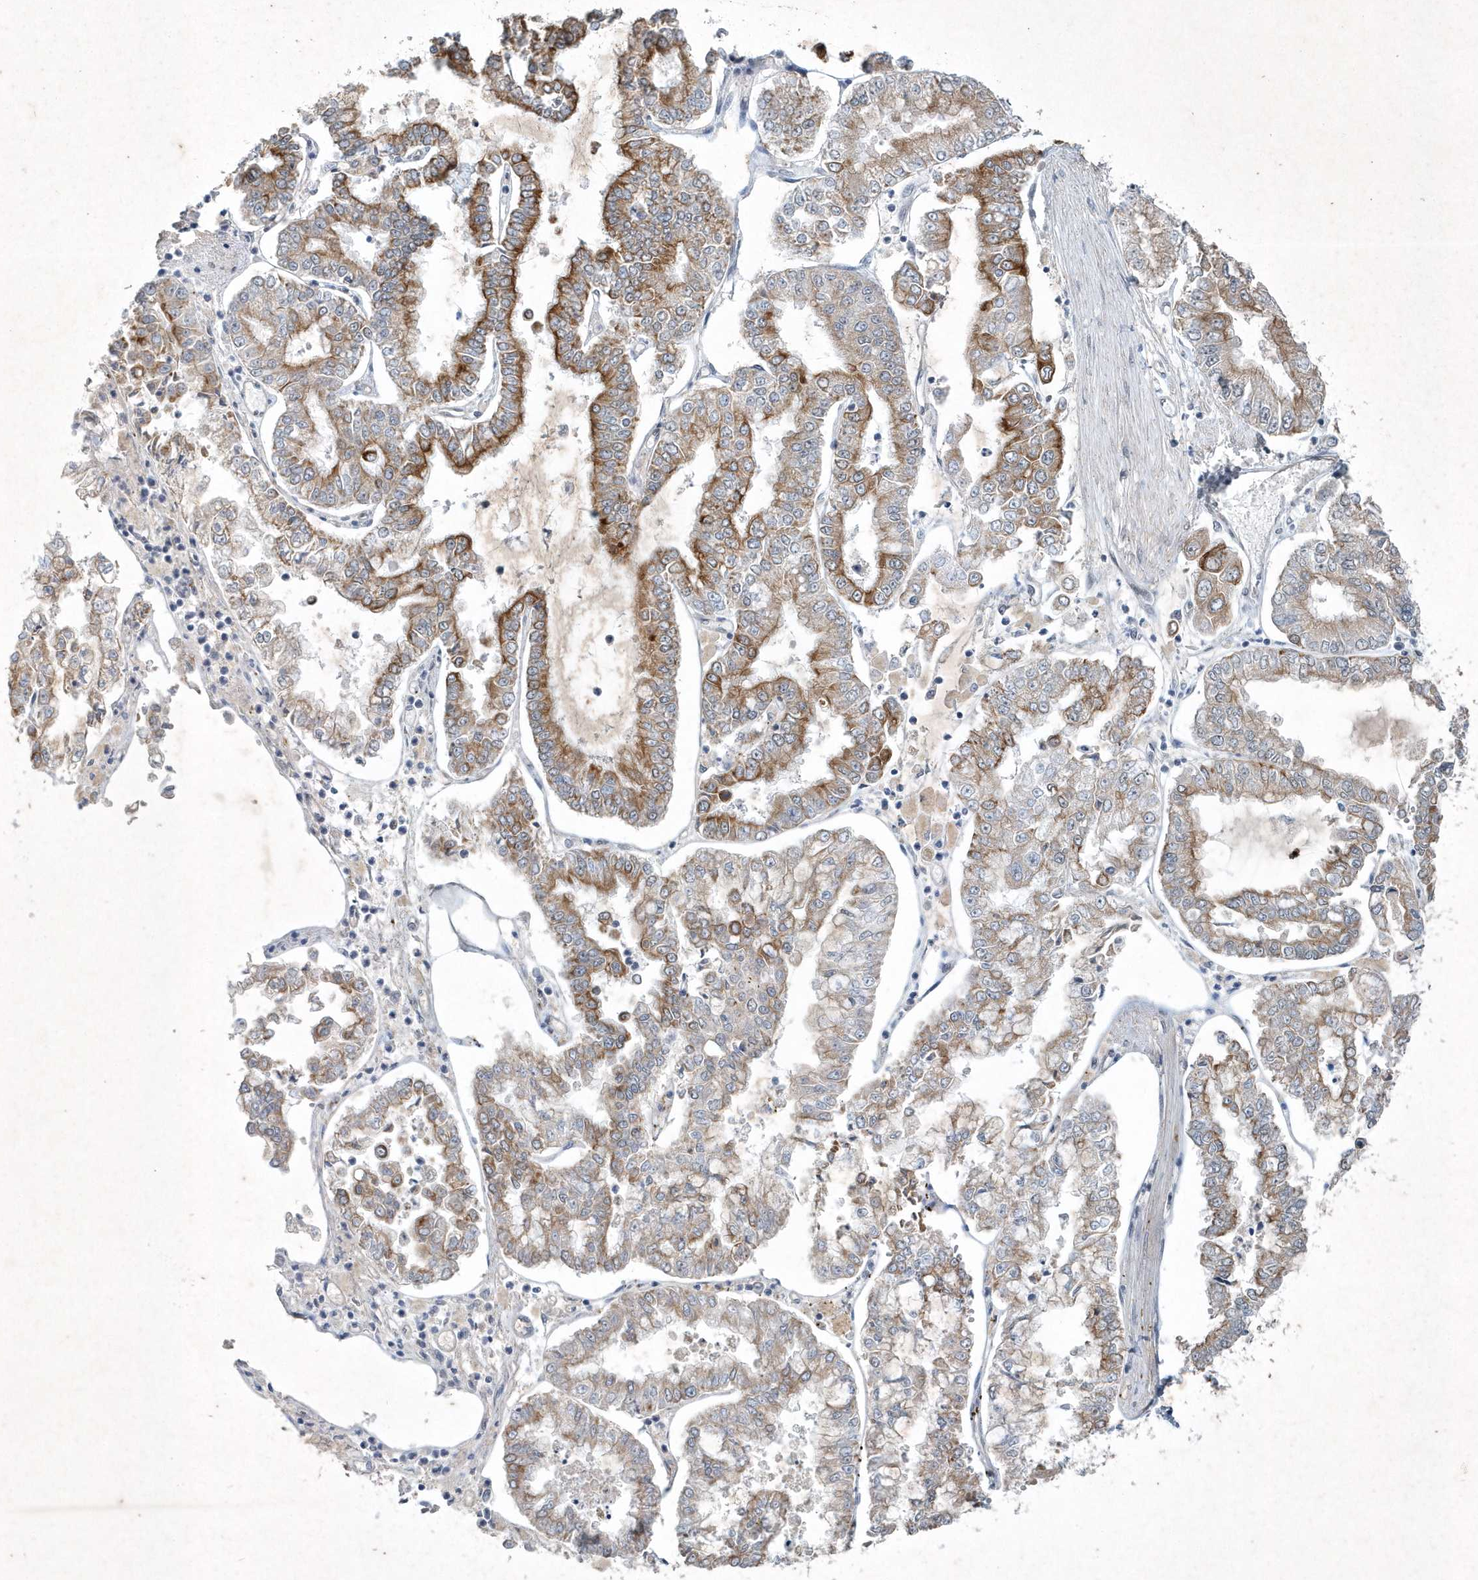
{"staining": {"intensity": "moderate", "quantity": "25%-75%", "location": "cytoplasmic/membranous"}, "tissue": "stomach cancer", "cell_type": "Tumor cells", "image_type": "cancer", "snomed": [{"axis": "morphology", "description": "Adenocarcinoma, NOS"}, {"axis": "topography", "description": "Stomach"}], "caption": "This is a micrograph of immunohistochemistry staining of adenocarcinoma (stomach), which shows moderate staining in the cytoplasmic/membranous of tumor cells.", "gene": "ZBTB9", "patient": {"sex": "male", "age": 76}}